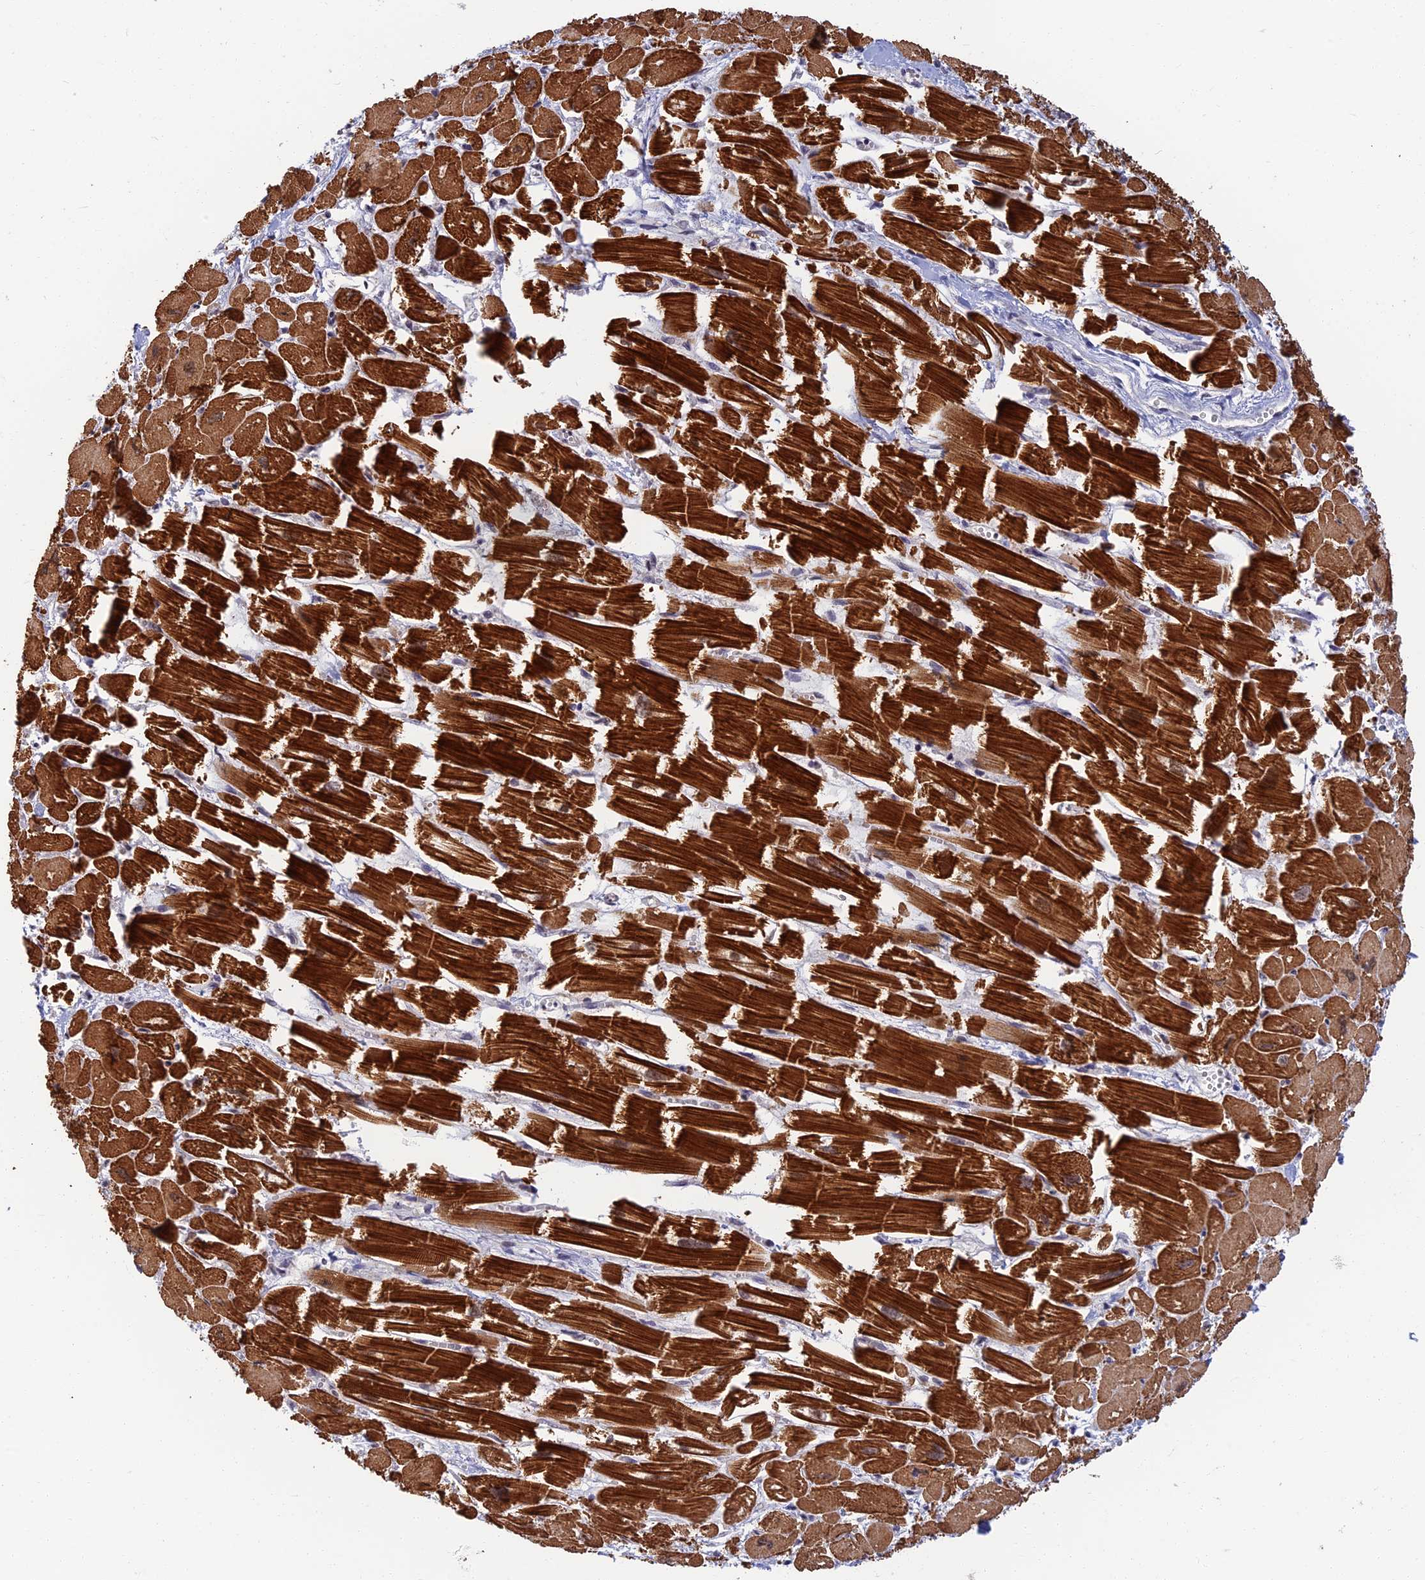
{"staining": {"intensity": "strong", "quantity": ">75%", "location": "cytoplasmic/membranous"}, "tissue": "heart muscle", "cell_type": "Cardiomyocytes", "image_type": "normal", "snomed": [{"axis": "morphology", "description": "Normal tissue, NOS"}, {"axis": "topography", "description": "Heart"}], "caption": "A brown stain highlights strong cytoplasmic/membranous staining of a protein in cardiomyocytes of benign human heart muscle.", "gene": "TCEA2", "patient": {"sex": "male", "age": 54}}